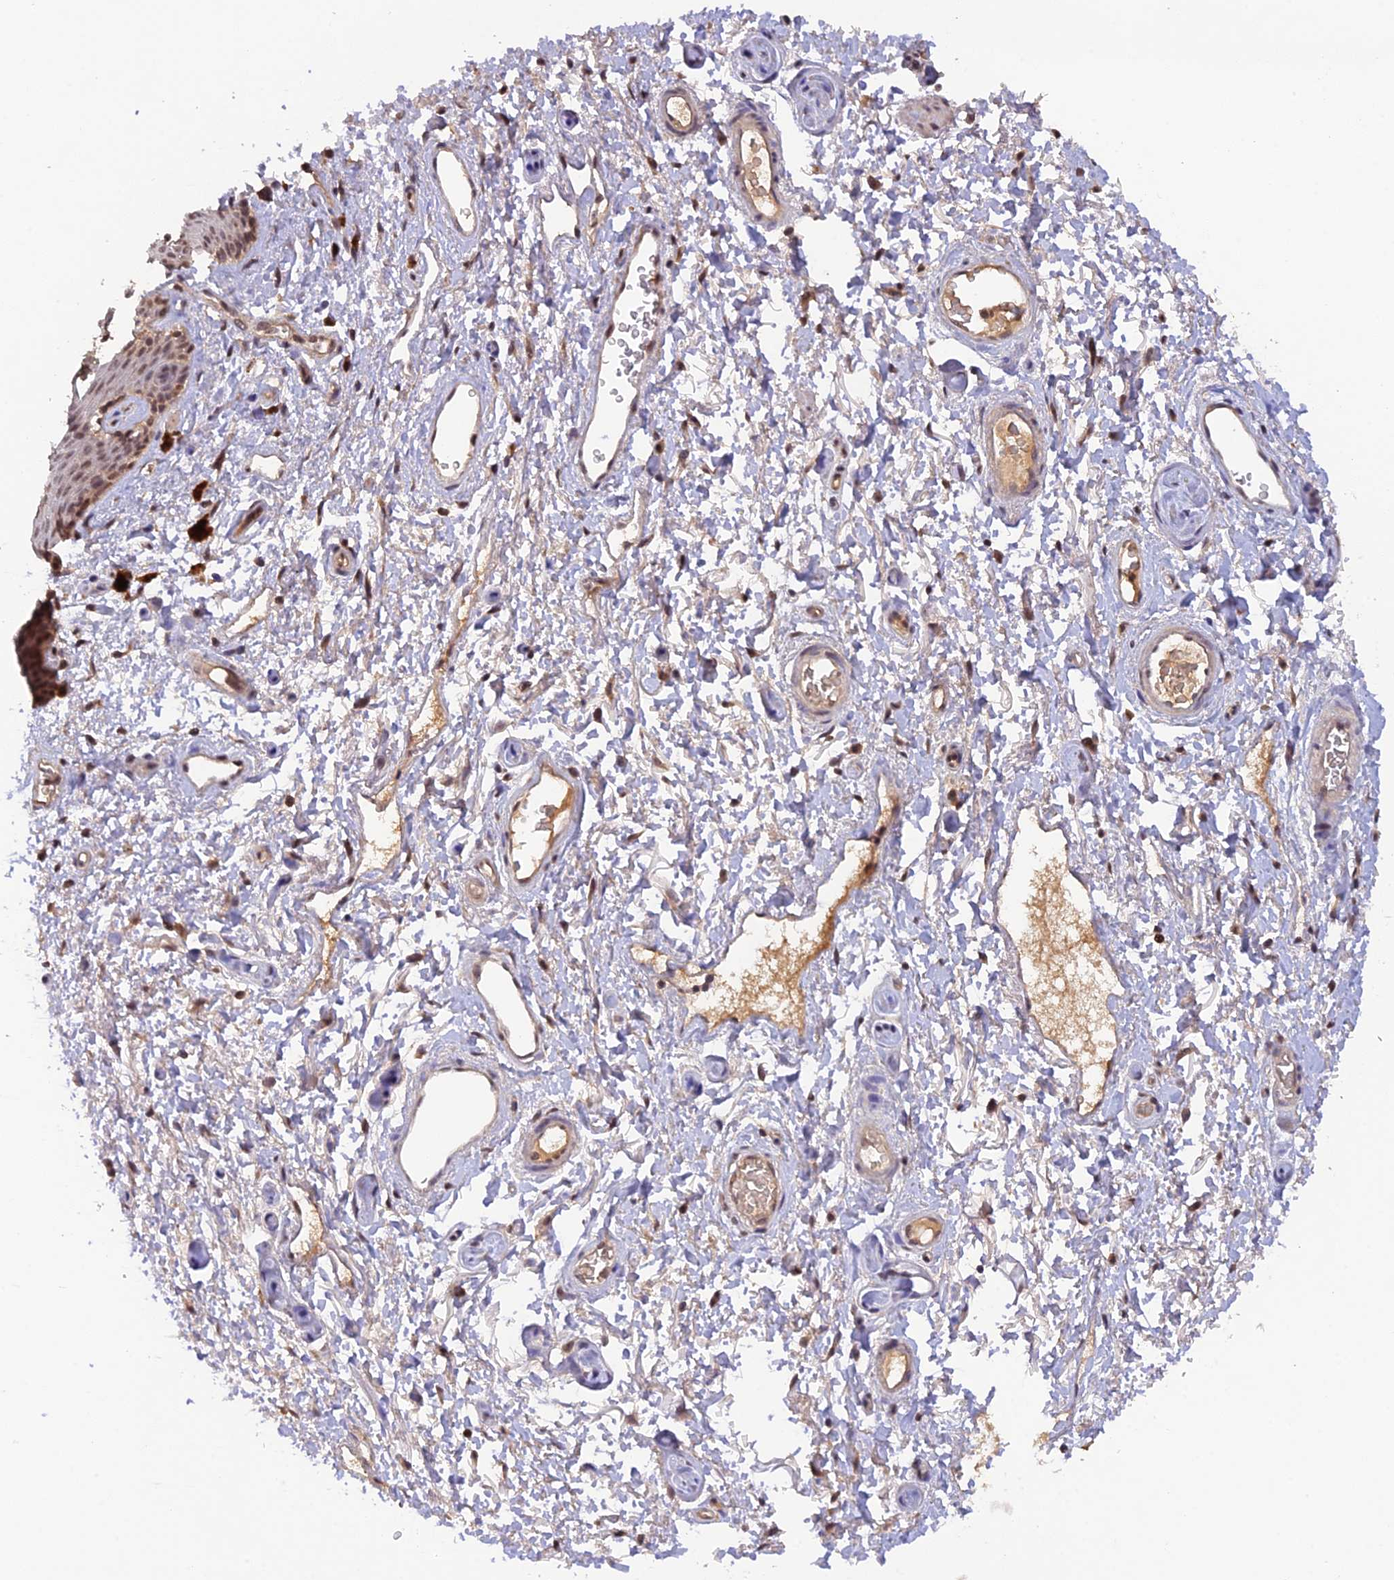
{"staining": {"intensity": "moderate", "quantity": ">75%", "location": "nuclear"}, "tissue": "skin", "cell_type": "Epidermal cells", "image_type": "normal", "snomed": [{"axis": "morphology", "description": "Normal tissue, NOS"}, {"axis": "topography", "description": "Anal"}], "caption": "Skin stained for a protein (brown) shows moderate nuclear positive expression in about >75% of epidermal cells.", "gene": "ZNF436", "patient": {"sex": "female", "age": 46}}